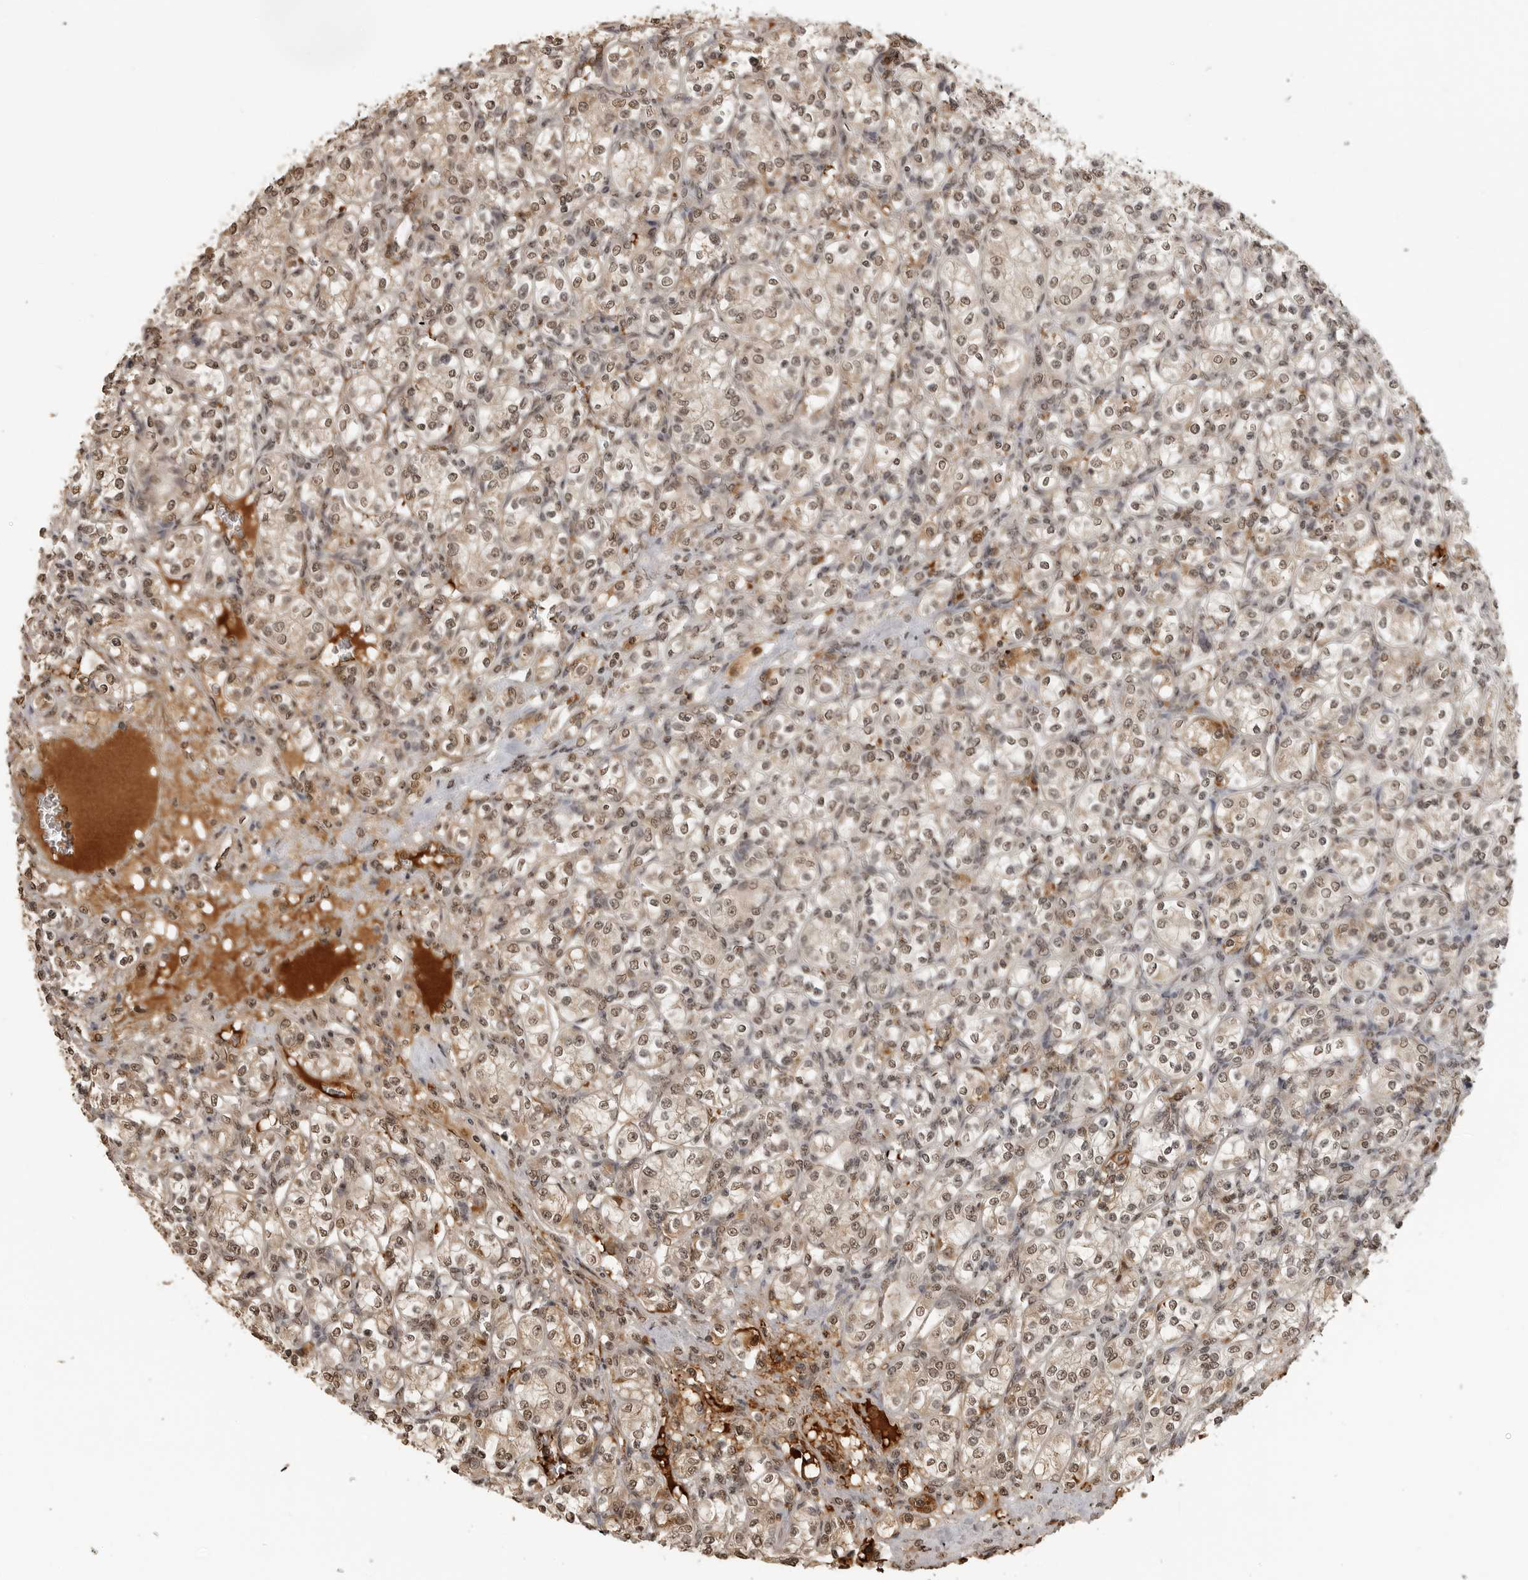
{"staining": {"intensity": "weak", "quantity": ">75%", "location": "nuclear"}, "tissue": "renal cancer", "cell_type": "Tumor cells", "image_type": "cancer", "snomed": [{"axis": "morphology", "description": "Adenocarcinoma, NOS"}, {"axis": "topography", "description": "Kidney"}], "caption": "A high-resolution image shows immunohistochemistry staining of renal adenocarcinoma, which exhibits weak nuclear expression in approximately >75% of tumor cells. The protein is shown in brown color, while the nuclei are stained blue.", "gene": "CLOCK", "patient": {"sex": "male", "age": 77}}